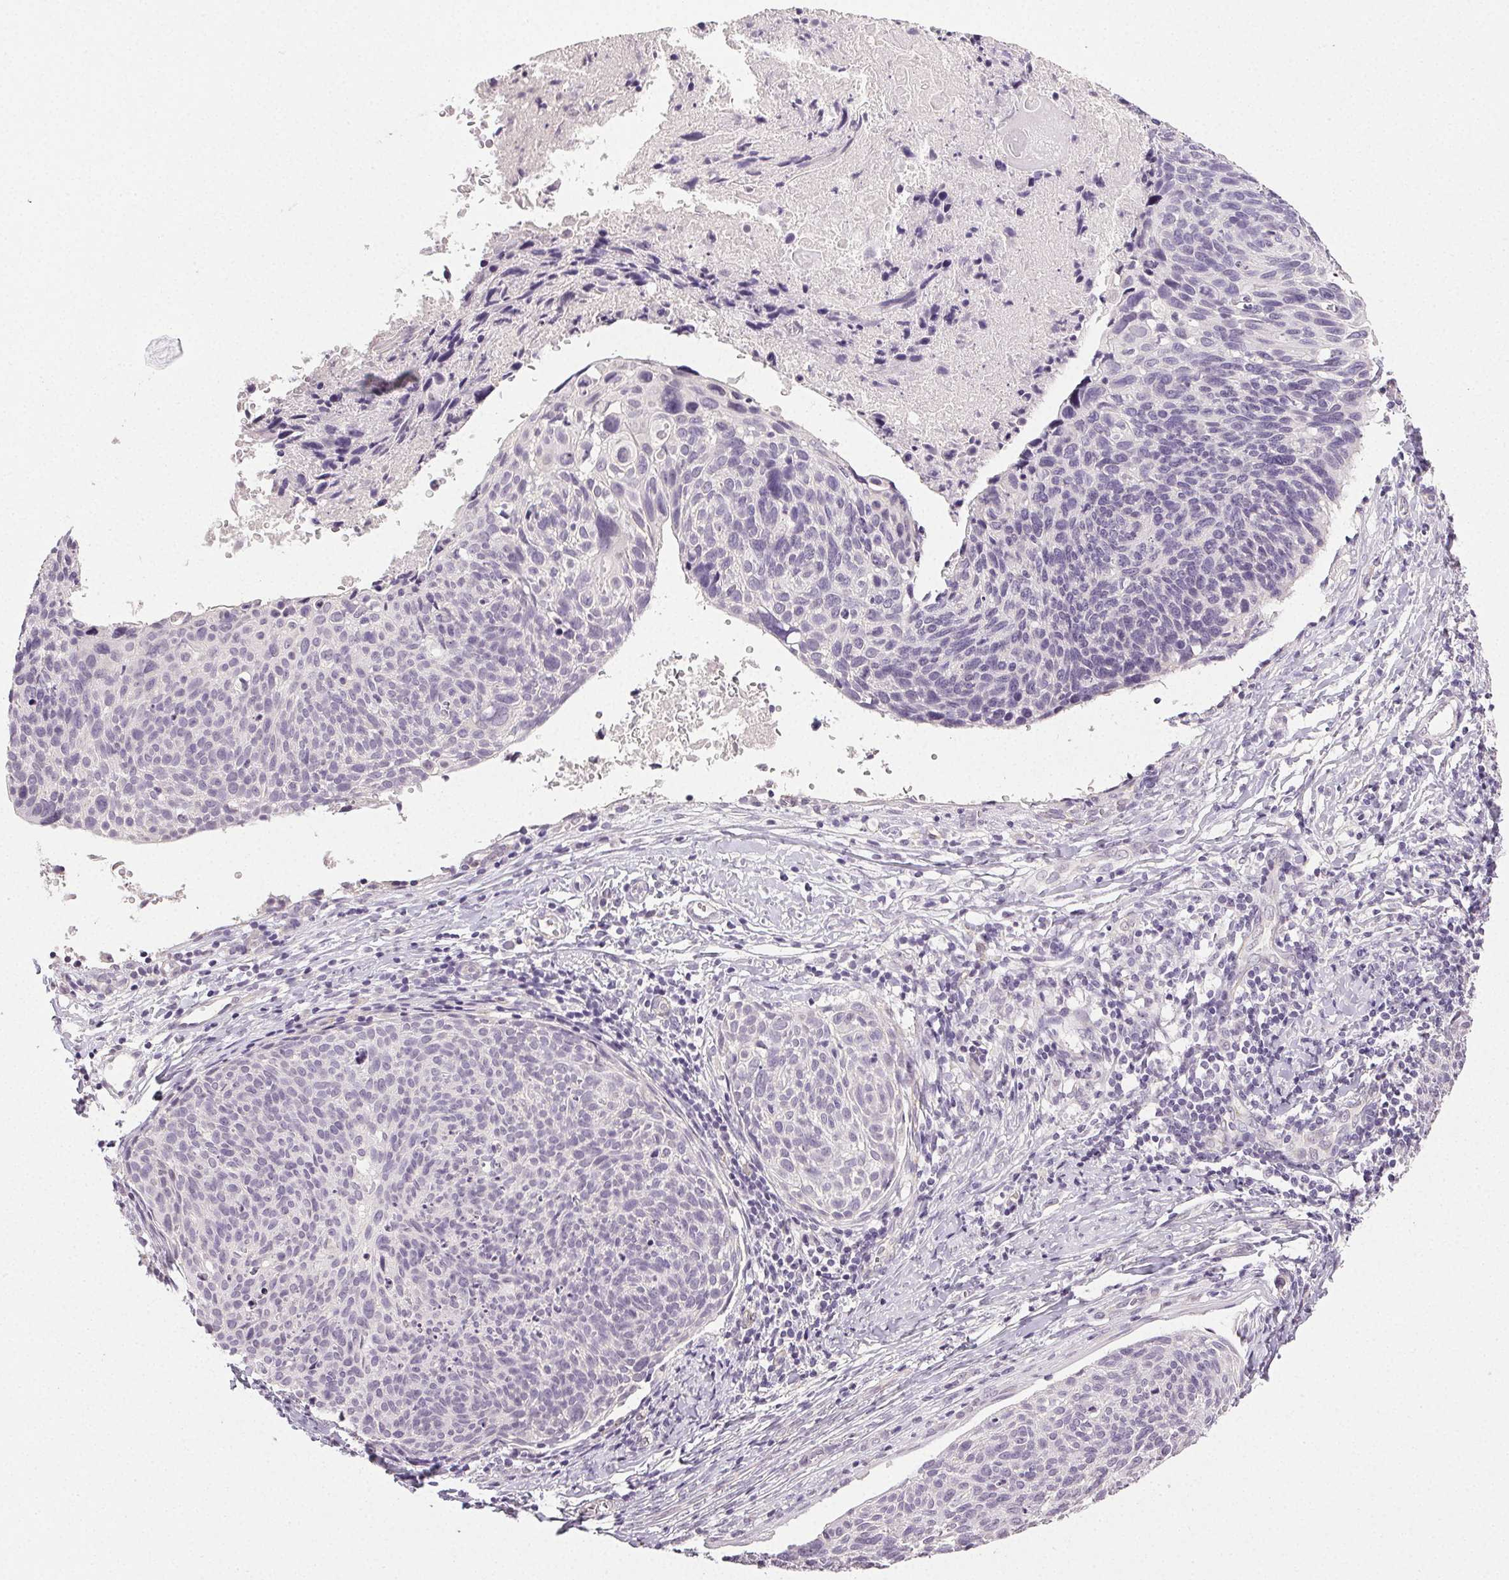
{"staining": {"intensity": "negative", "quantity": "none", "location": "none"}, "tissue": "cervical cancer", "cell_type": "Tumor cells", "image_type": "cancer", "snomed": [{"axis": "morphology", "description": "Squamous cell carcinoma, NOS"}, {"axis": "topography", "description": "Cervix"}], "caption": "A photomicrograph of human cervical cancer is negative for staining in tumor cells. Brightfield microscopy of immunohistochemistry stained with DAB (brown) and hematoxylin (blue), captured at high magnification.", "gene": "PLCB1", "patient": {"sex": "female", "age": 49}}